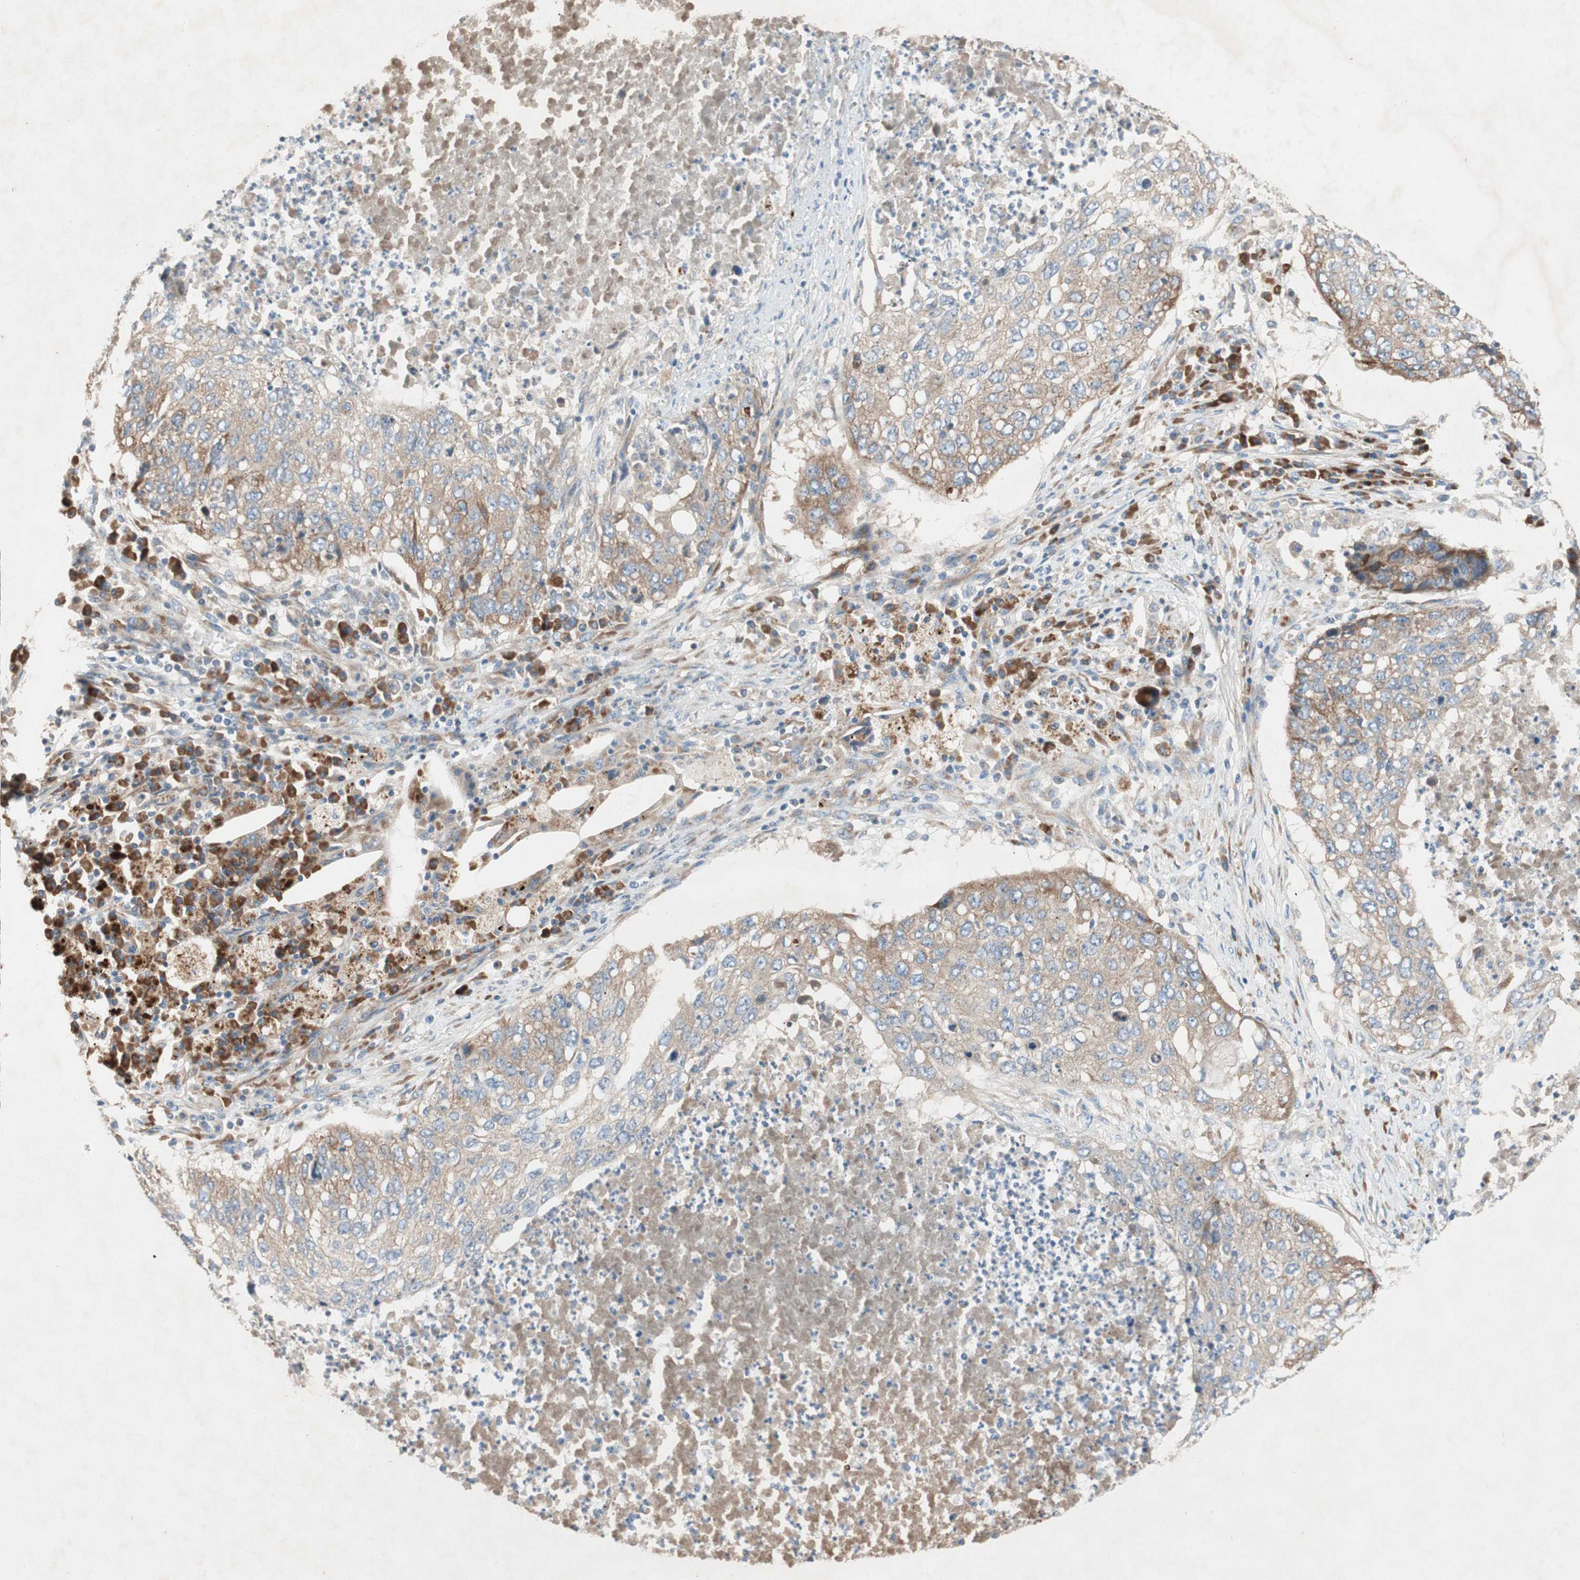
{"staining": {"intensity": "moderate", "quantity": ">75%", "location": "cytoplasmic/membranous"}, "tissue": "lung cancer", "cell_type": "Tumor cells", "image_type": "cancer", "snomed": [{"axis": "morphology", "description": "Squamous cell carcinoma, NOS"}, {"axis": "topography", "description": "Lung"}], "caption": "Human squamous cell carcinoma (lung) stained with a protein marker displays moderate staining in tumor cells.", "gene": "RPL23", "patient": {"sex": "female", "age": 63}}